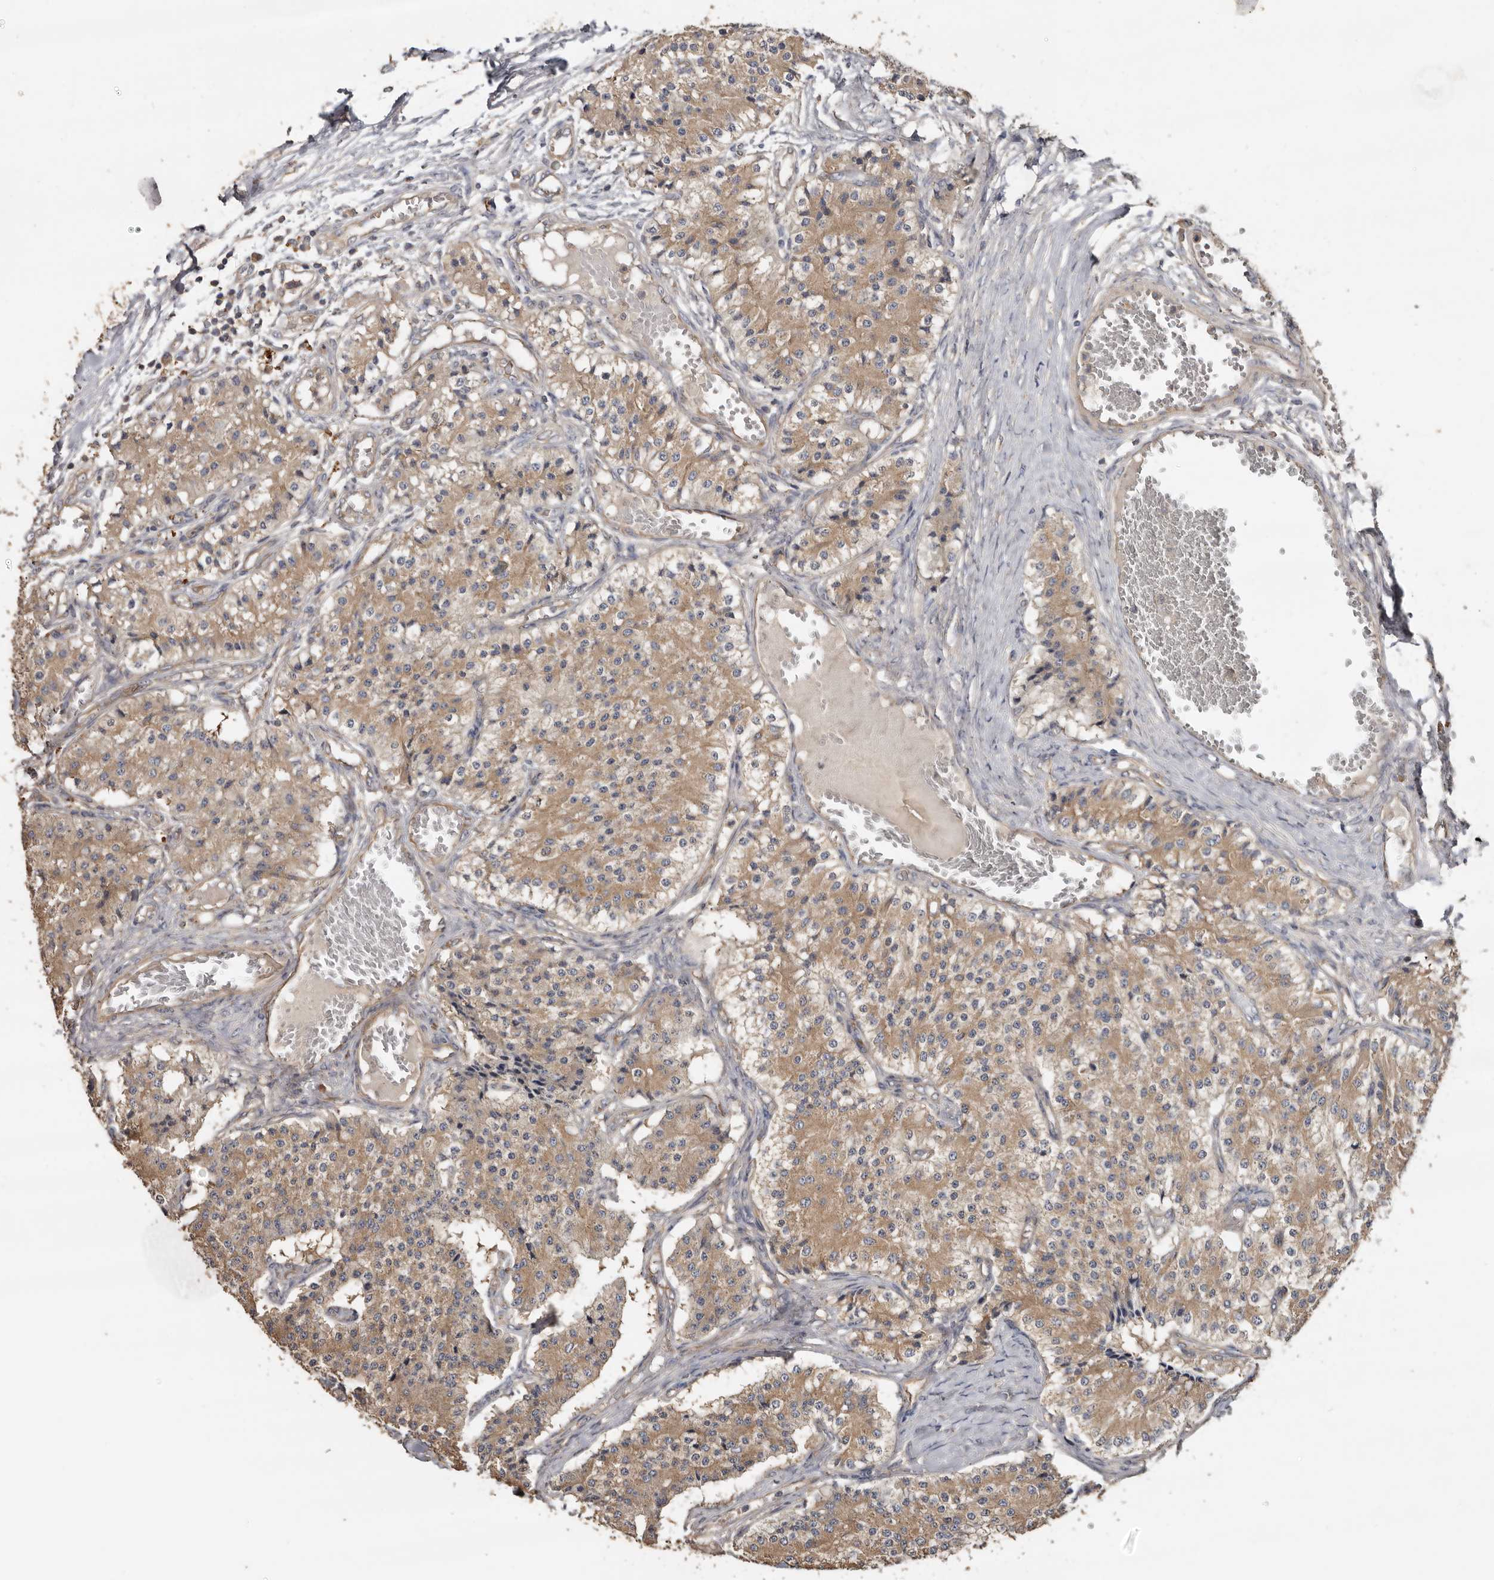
{"staining": {"intensity": "moderate", "quantity": ">75%", "location": "cytoplasmic/membranous"}, "tissue": "carcinoid", "cell_type": "Tumor cells", "image_type": "cancer", "snomed": [{"axis": "morphology", "description": "Carcinoid, malignant, NOS"}, {"axis": "topography", "description": "Colon"}], "caption": "Malignant carcinoid was stained to show a protein in brown. There is medium levels of moderate cytoplasmic/membranous expression in approximately >75% of tumor cells. (DAB = brown stain, brightfield microscopy at high magnification).", "gene": "FLCN", "patient": {"sex": "female", "age": 52}}